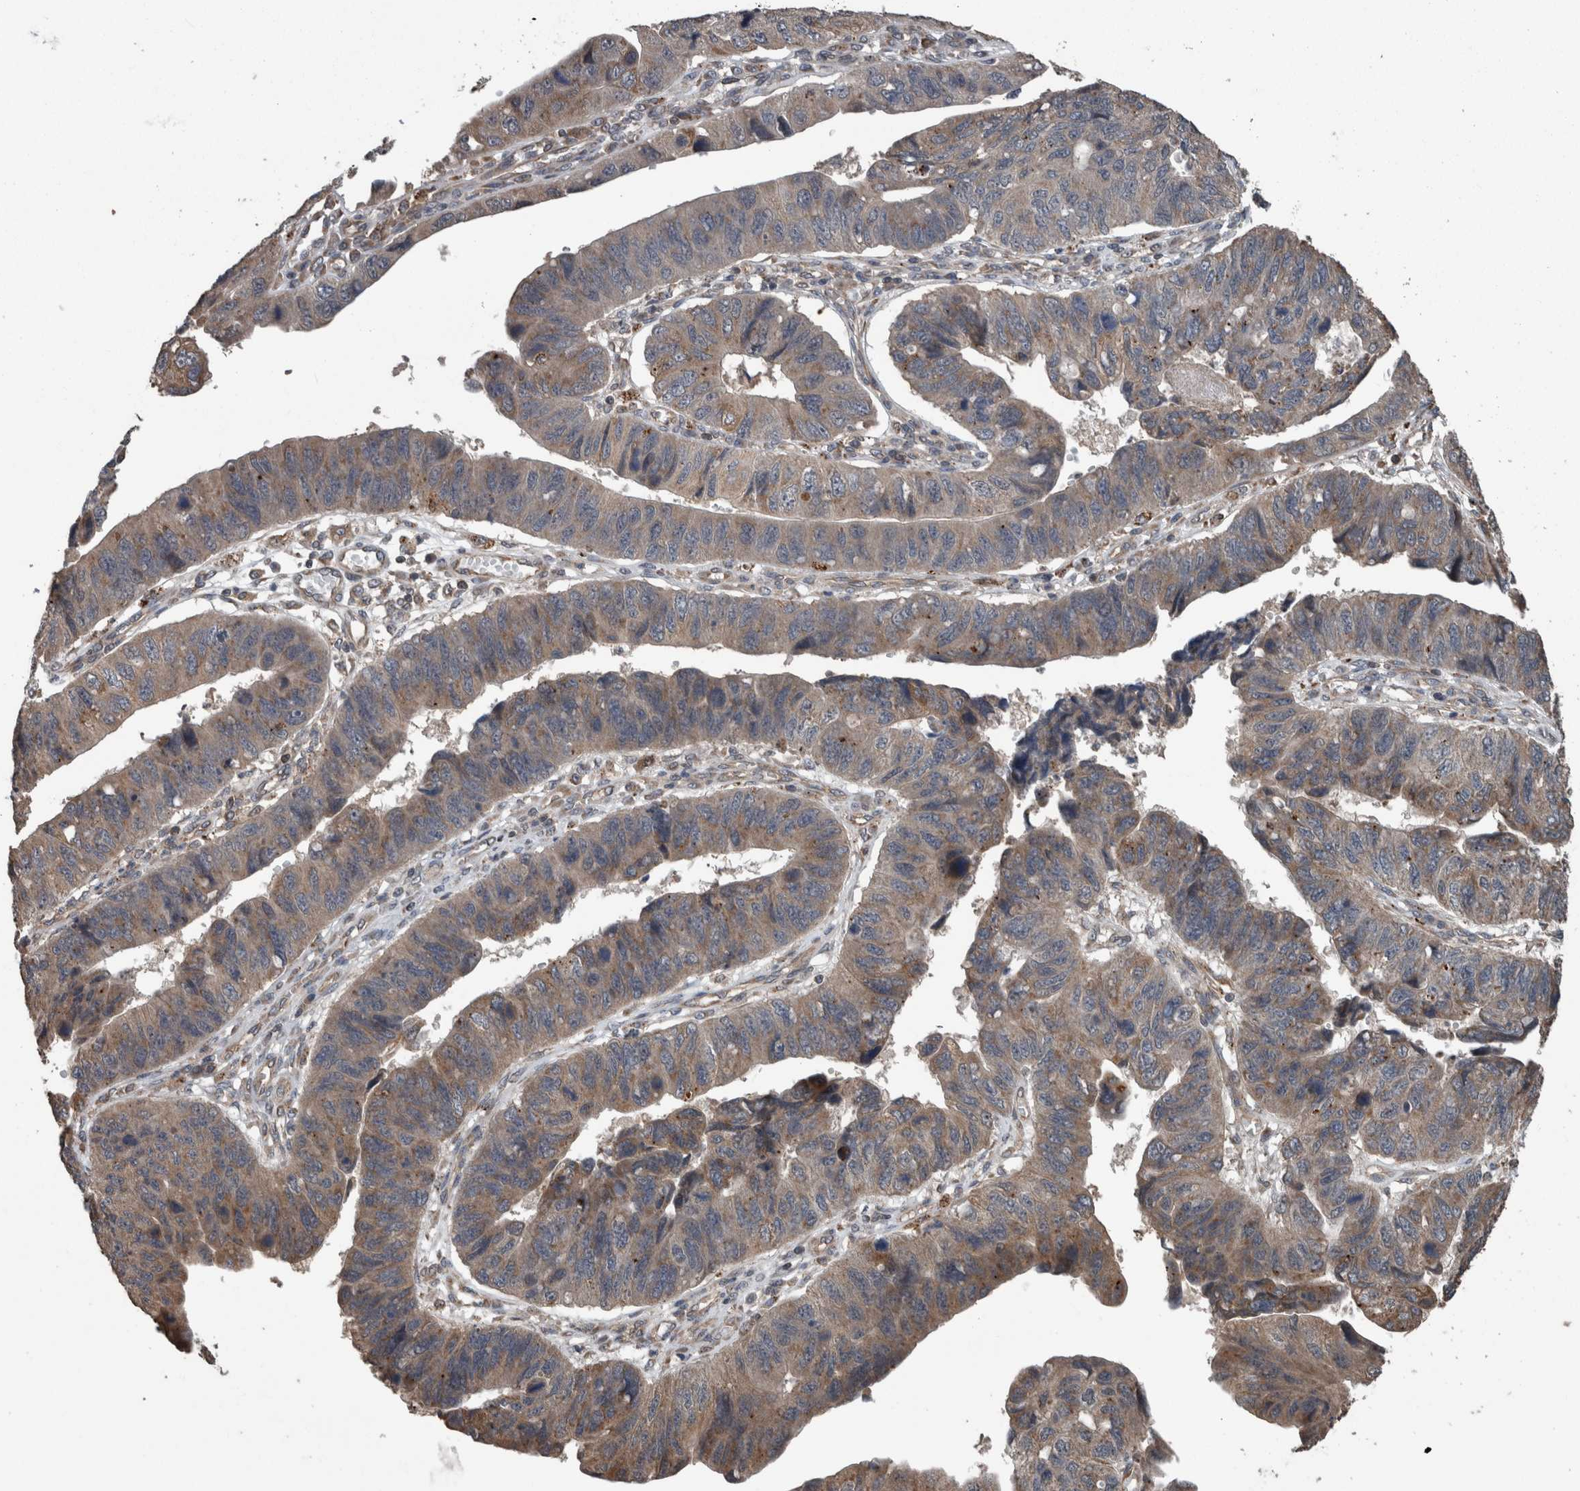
{"staining": {"intensity": "weak", "quantity": ">75%", "location": "cytoplasmic/membranous"}, "tissue": "stomach cancer", "cell_type": "Tumor cells", "image_type": "cancer", "snomed": [{"axis": "morphology", "description": "Adenocarcinoma, NOS"}, {"axis": "topography", "description": "Stomach"}], "caption": "Immunohistochemistry (DAB (3,3'-diaminobenzidine)) staining of adenocarcinoma (stomach) demonstrates weak cytoplasmic/membranous protein staining in about >75% of tumor cells.", "gene": "RIOK3", "patient": {"sex": "male", "age": 59}}